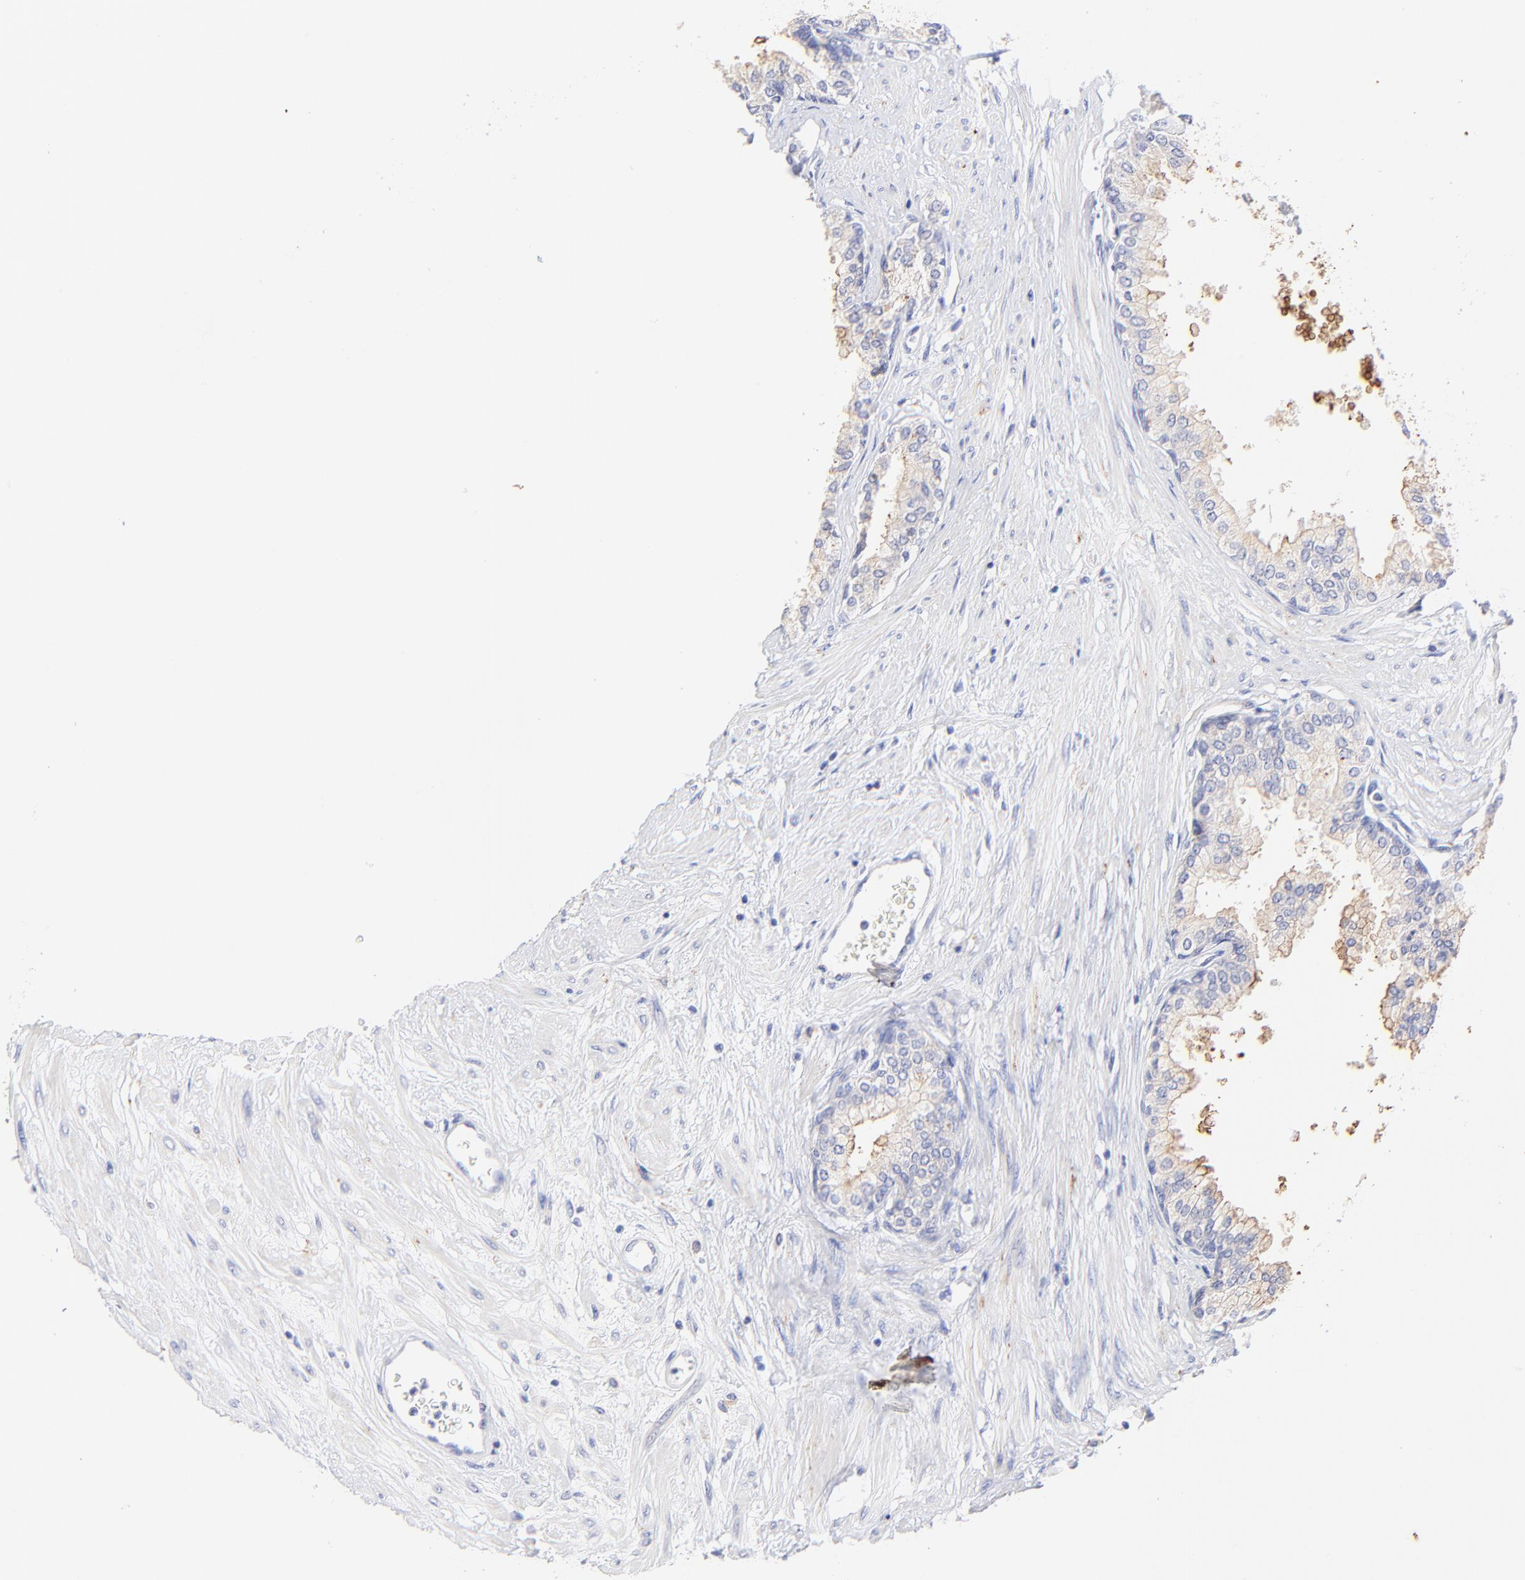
{"staining": {"intensity": "weak", "quantity": ">75%", "location": "cytoplasmic/membranous"}, "tissue": "prostate", "cell_type": "Glandular cells", "image_type": "normal", "snomed": [{"axis": "morphology", "description": "Normal tissue, NOS"}, {"axis": "topography", "description": "Prostate"}], "caption": "Immunohistochemical staining of normal prostate shows >75% levels of weak cytoplasmic/membranous protein positivity in about >75% of glandular cells. (Brightfield microscopy of DAB IHC at high magnification).", "gene": "RAB3A", "patient": {"sex": "male", "age": 60}}